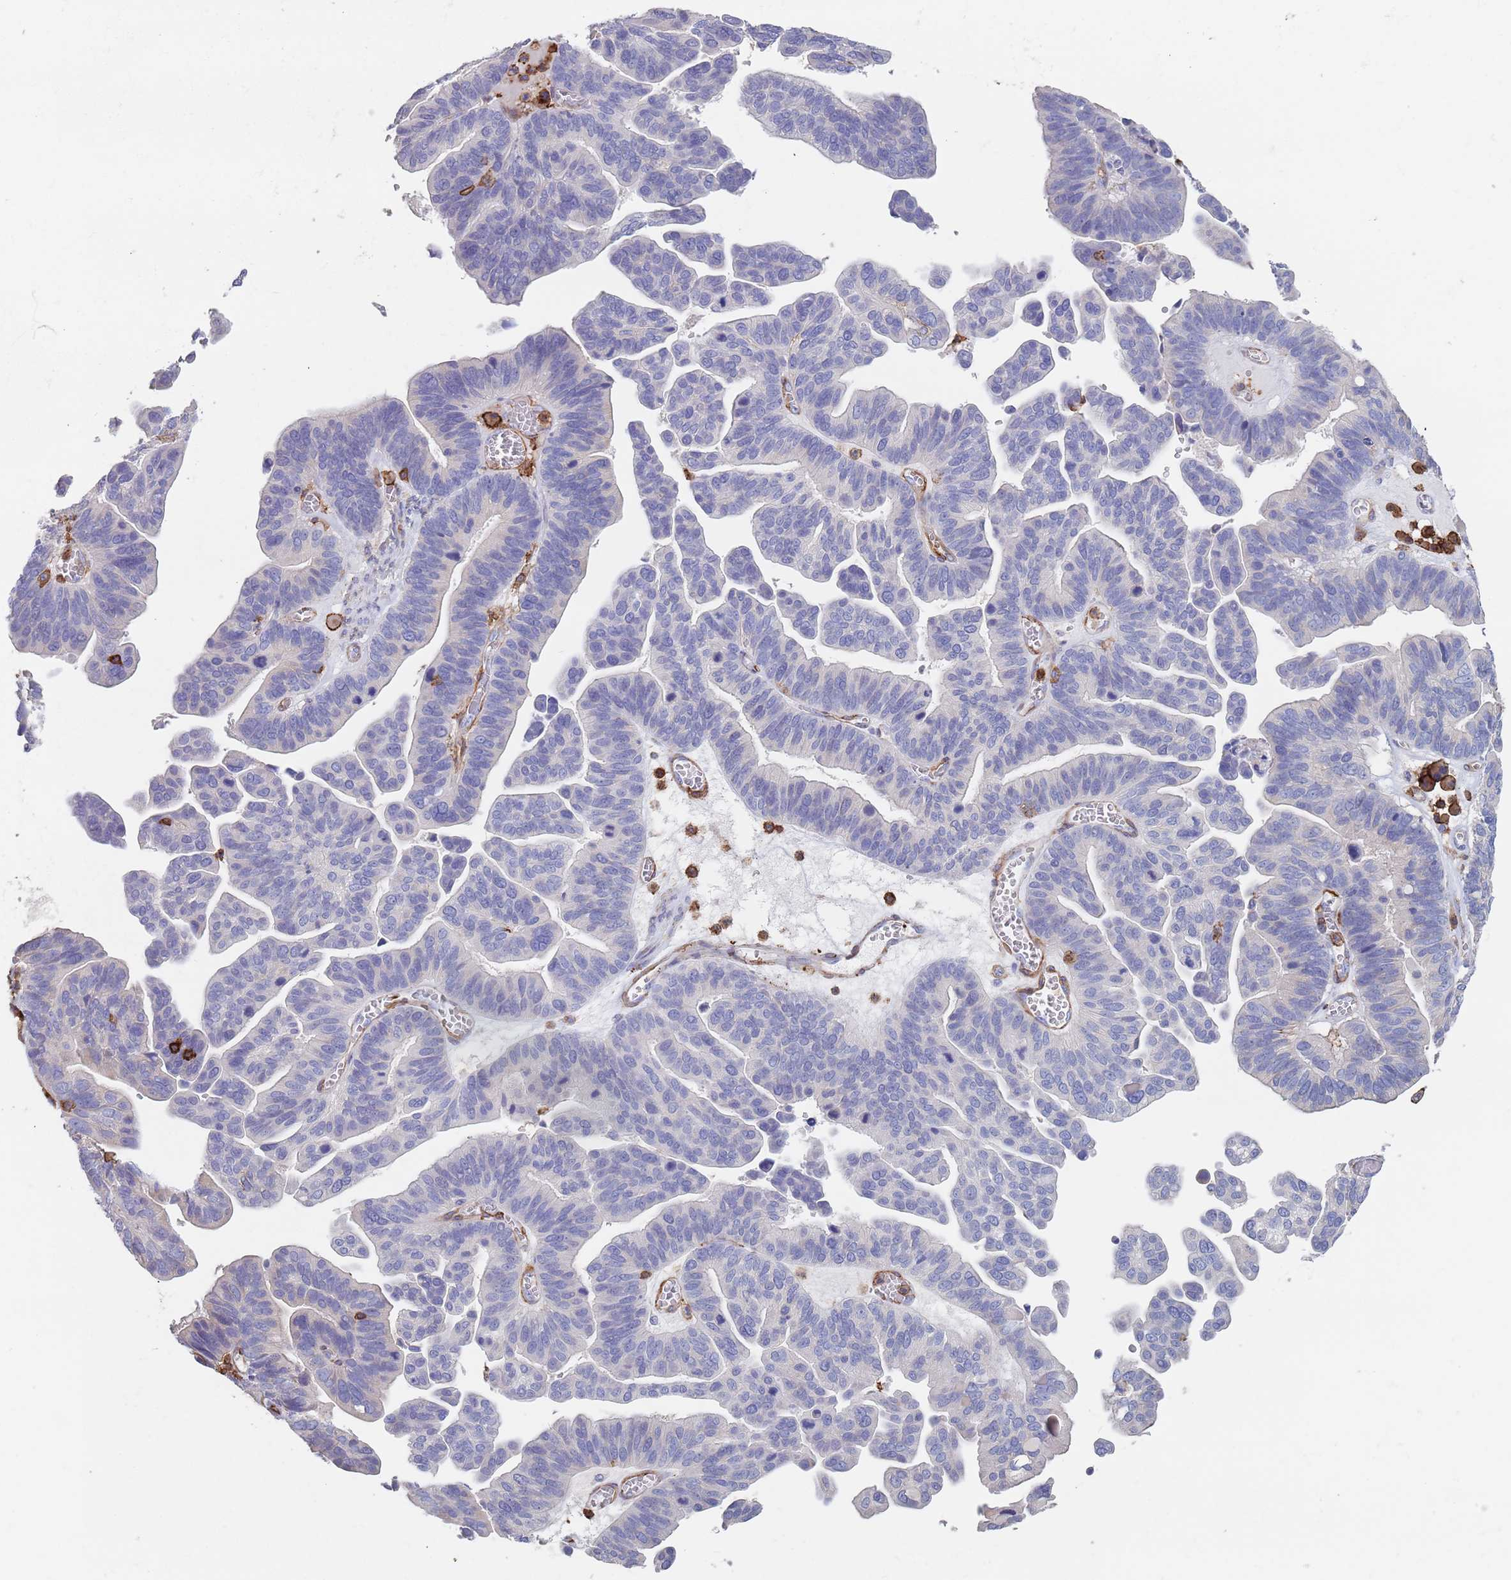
{"staining": {"intensity": "negative", "quantity": "none", "location": "none"}, "tissue": "ovarian cancer", "cell_type": "Tumor cells", "image_type": "cancer", "snomed": [{"axis": "morphology", "description": "Cystadenocarcinoma, serous, NOS"}, {"axis": "topography", "description": "Ovary"}], "caption": "Tumor cells are negative for protein expression in human ovarian cancer.", "gene": "RNF144A", "patient": {"sex": "female", "age": 56}}